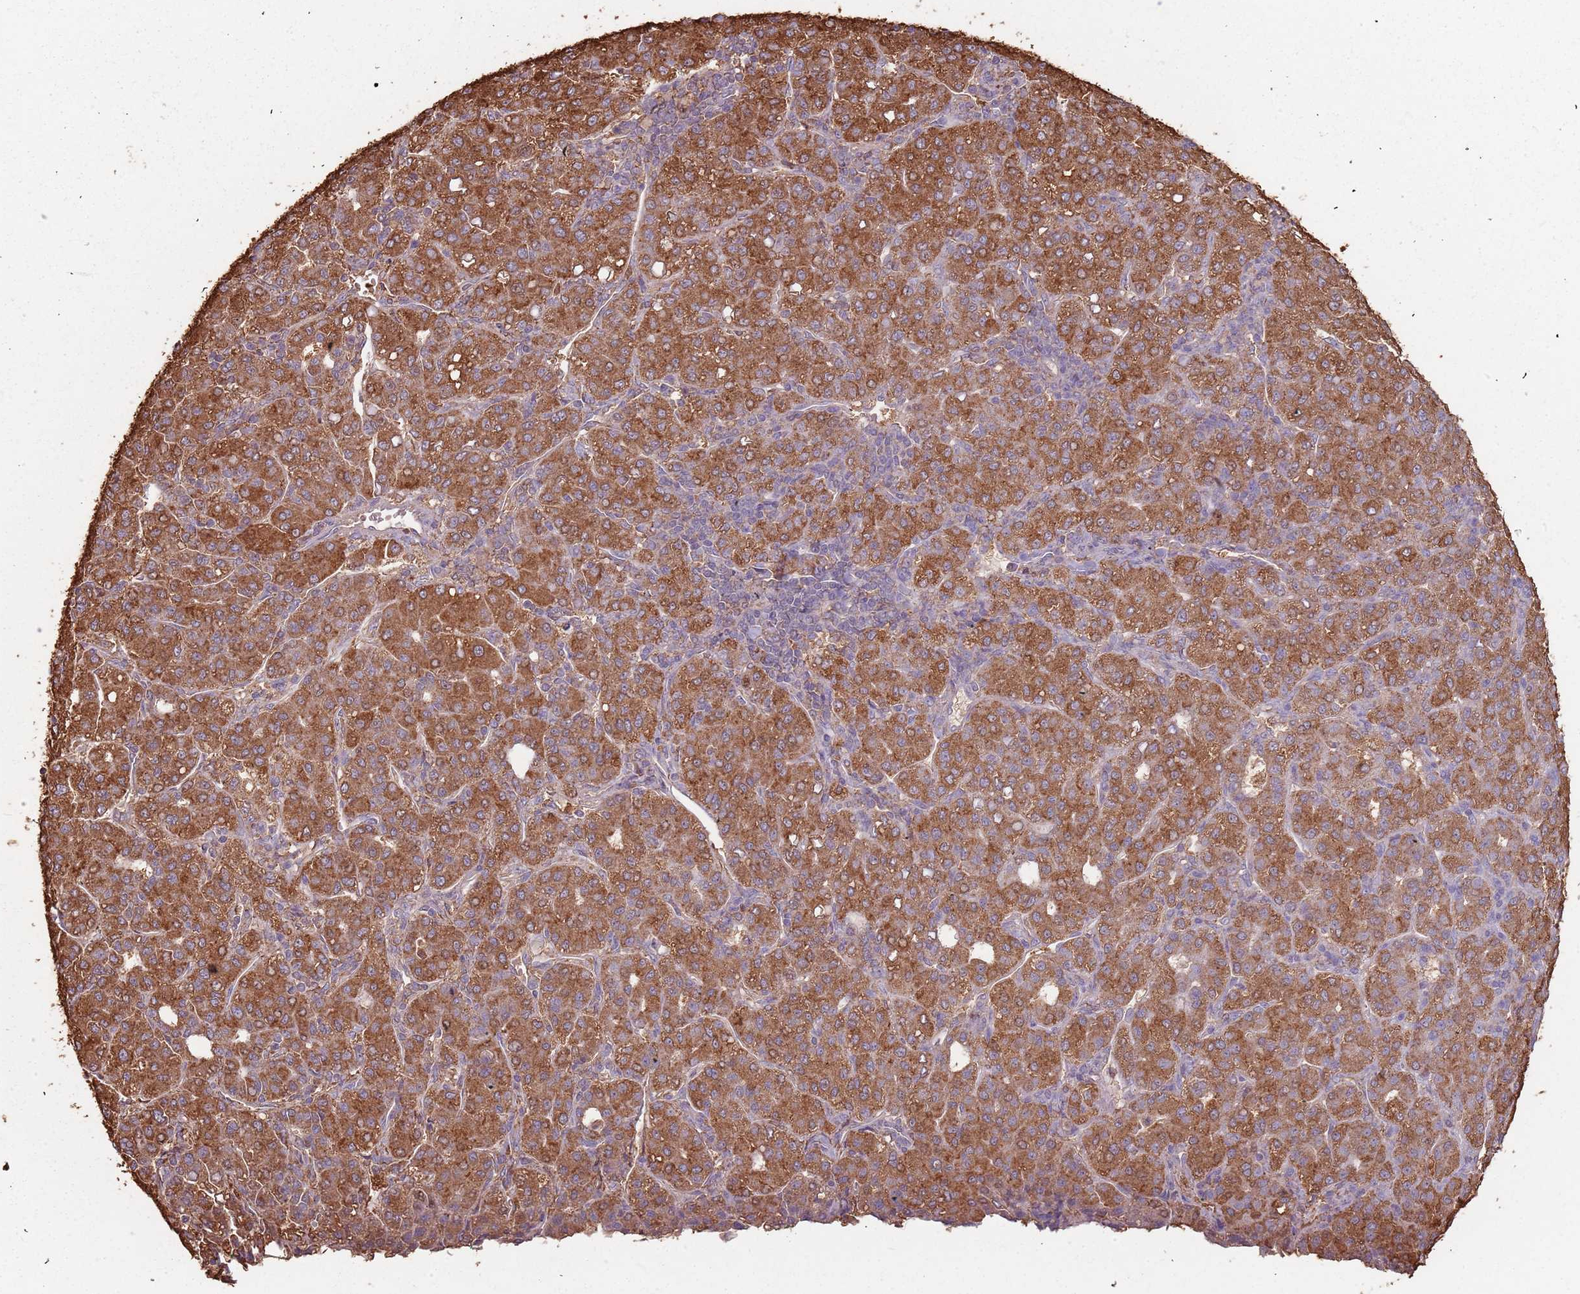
{"staining": {"intensity": "strong", "quantity": ">75%", "location": "cytoplasmic/membranous"}, "tissue": "liver cancer", "cell_type": "Tumor cells", "image_type": "cancer", "snomed": [{"axis": "morphology", "description": "Carcinoma, Hepatocellular, NOS"}, {"axis": "topography", "description": "Liver"}], "caption": "DAB (3,3'-diaminobenzidine) immunohistochemical staining of human liver hepatocellular carcinoma displays strong cytoplasmic/membranous protein staining in about >75% of tumor cells. Nuclei are stained in blue.", "gene": "ATOSB", "patient": {"sex": "male", "age": 65}}